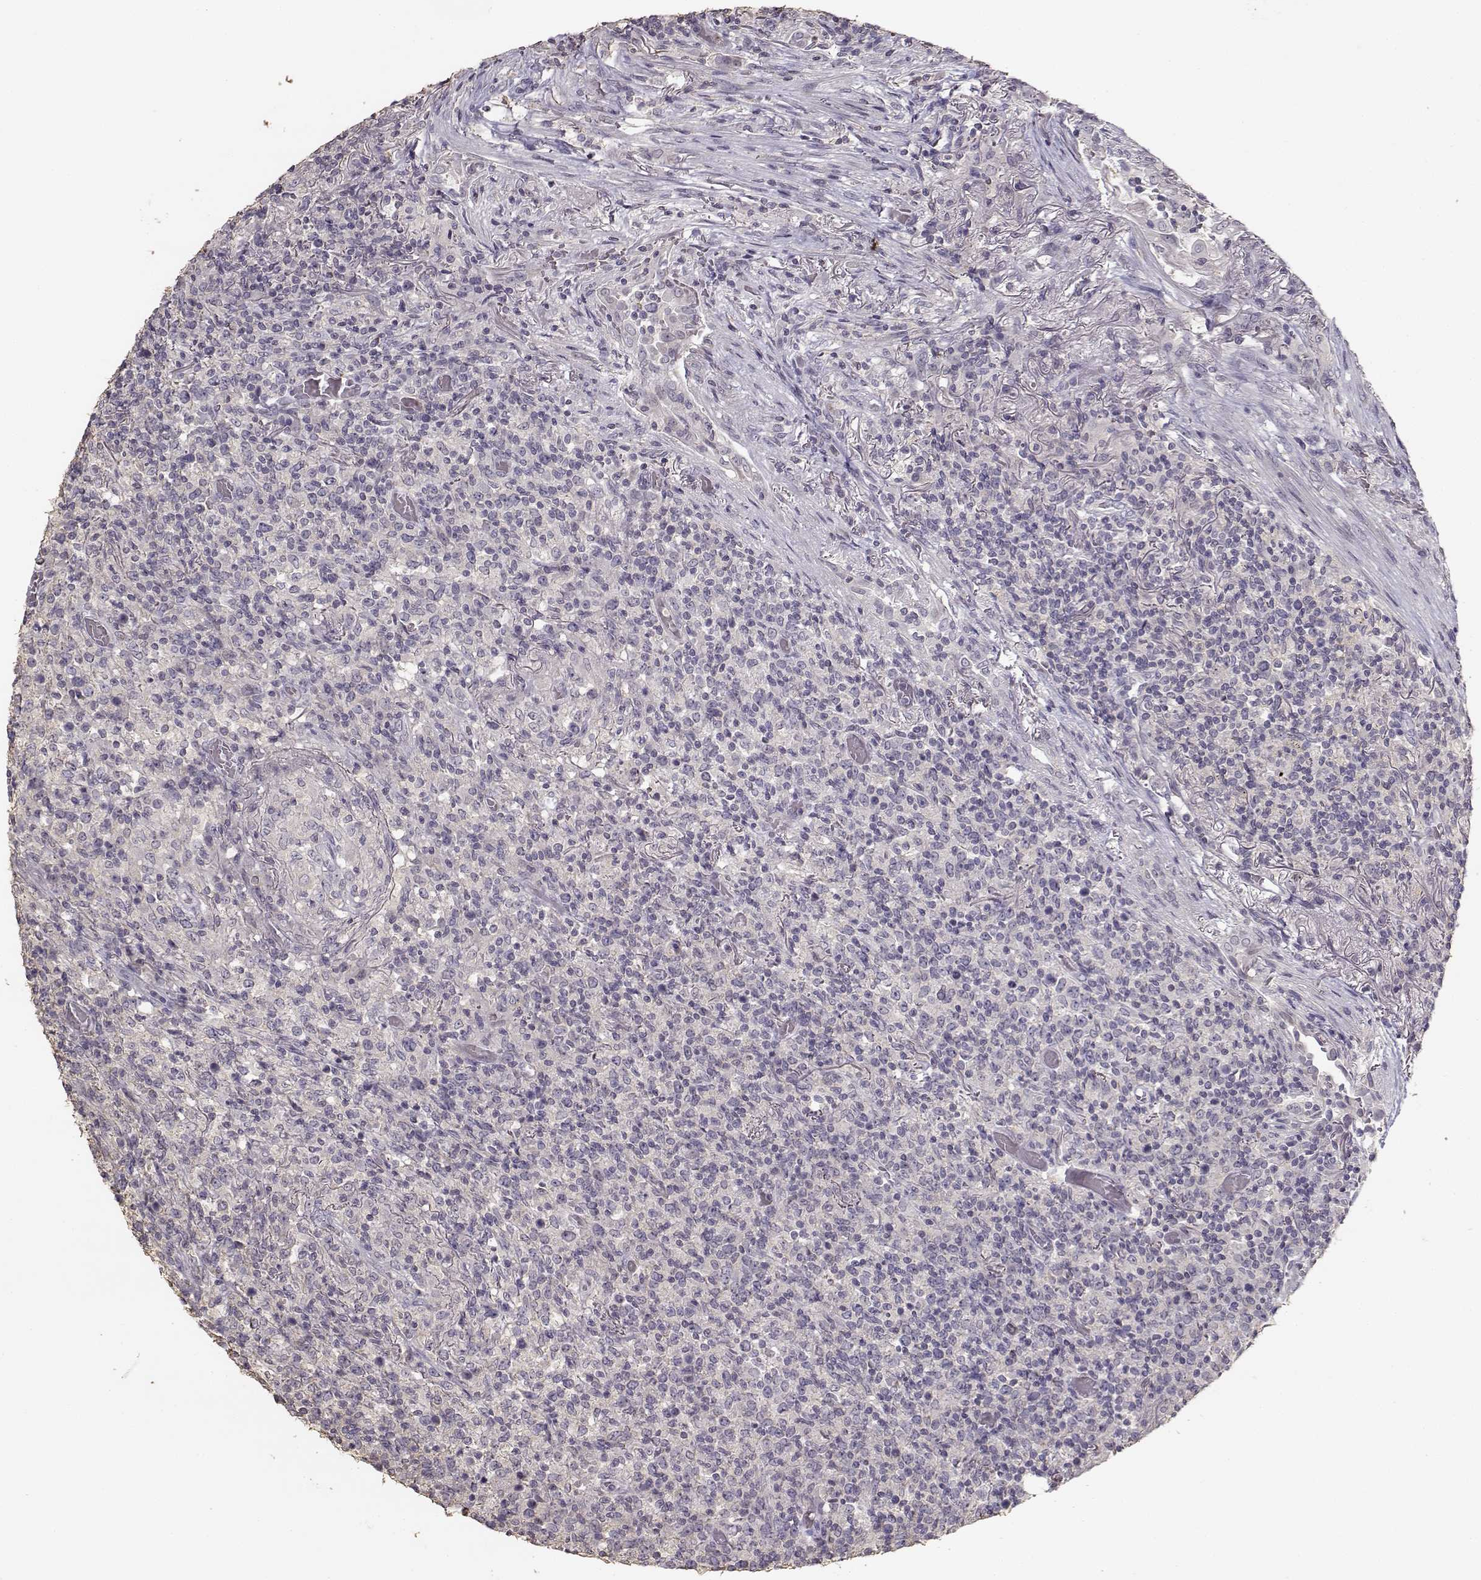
{"staining": {"intensity": "negative", "quantity": "none", "location": "none"}, "tissue": "lymphoma", "cell_type": "Tumor cells", "image_type": "cancer", "snomed": [{"axis": "morphology", "description": "Malignant lymphoma, non-Hodgkin's type, High grade"}, {"axis": "topography", "description": "Lung"}], "caption": "Lymphoma was stained to show a protein in brown. There is no significant staining in tumor cells. The staining was performed using DAB (3,3'-diaminobenzidine) to visualize the protein expression in brown, while the nuclei were stained in blue with hematoxylin (Magnification: 20x).", "gene": "UROC1", "patient": {"sex": "male", "age": 79}}